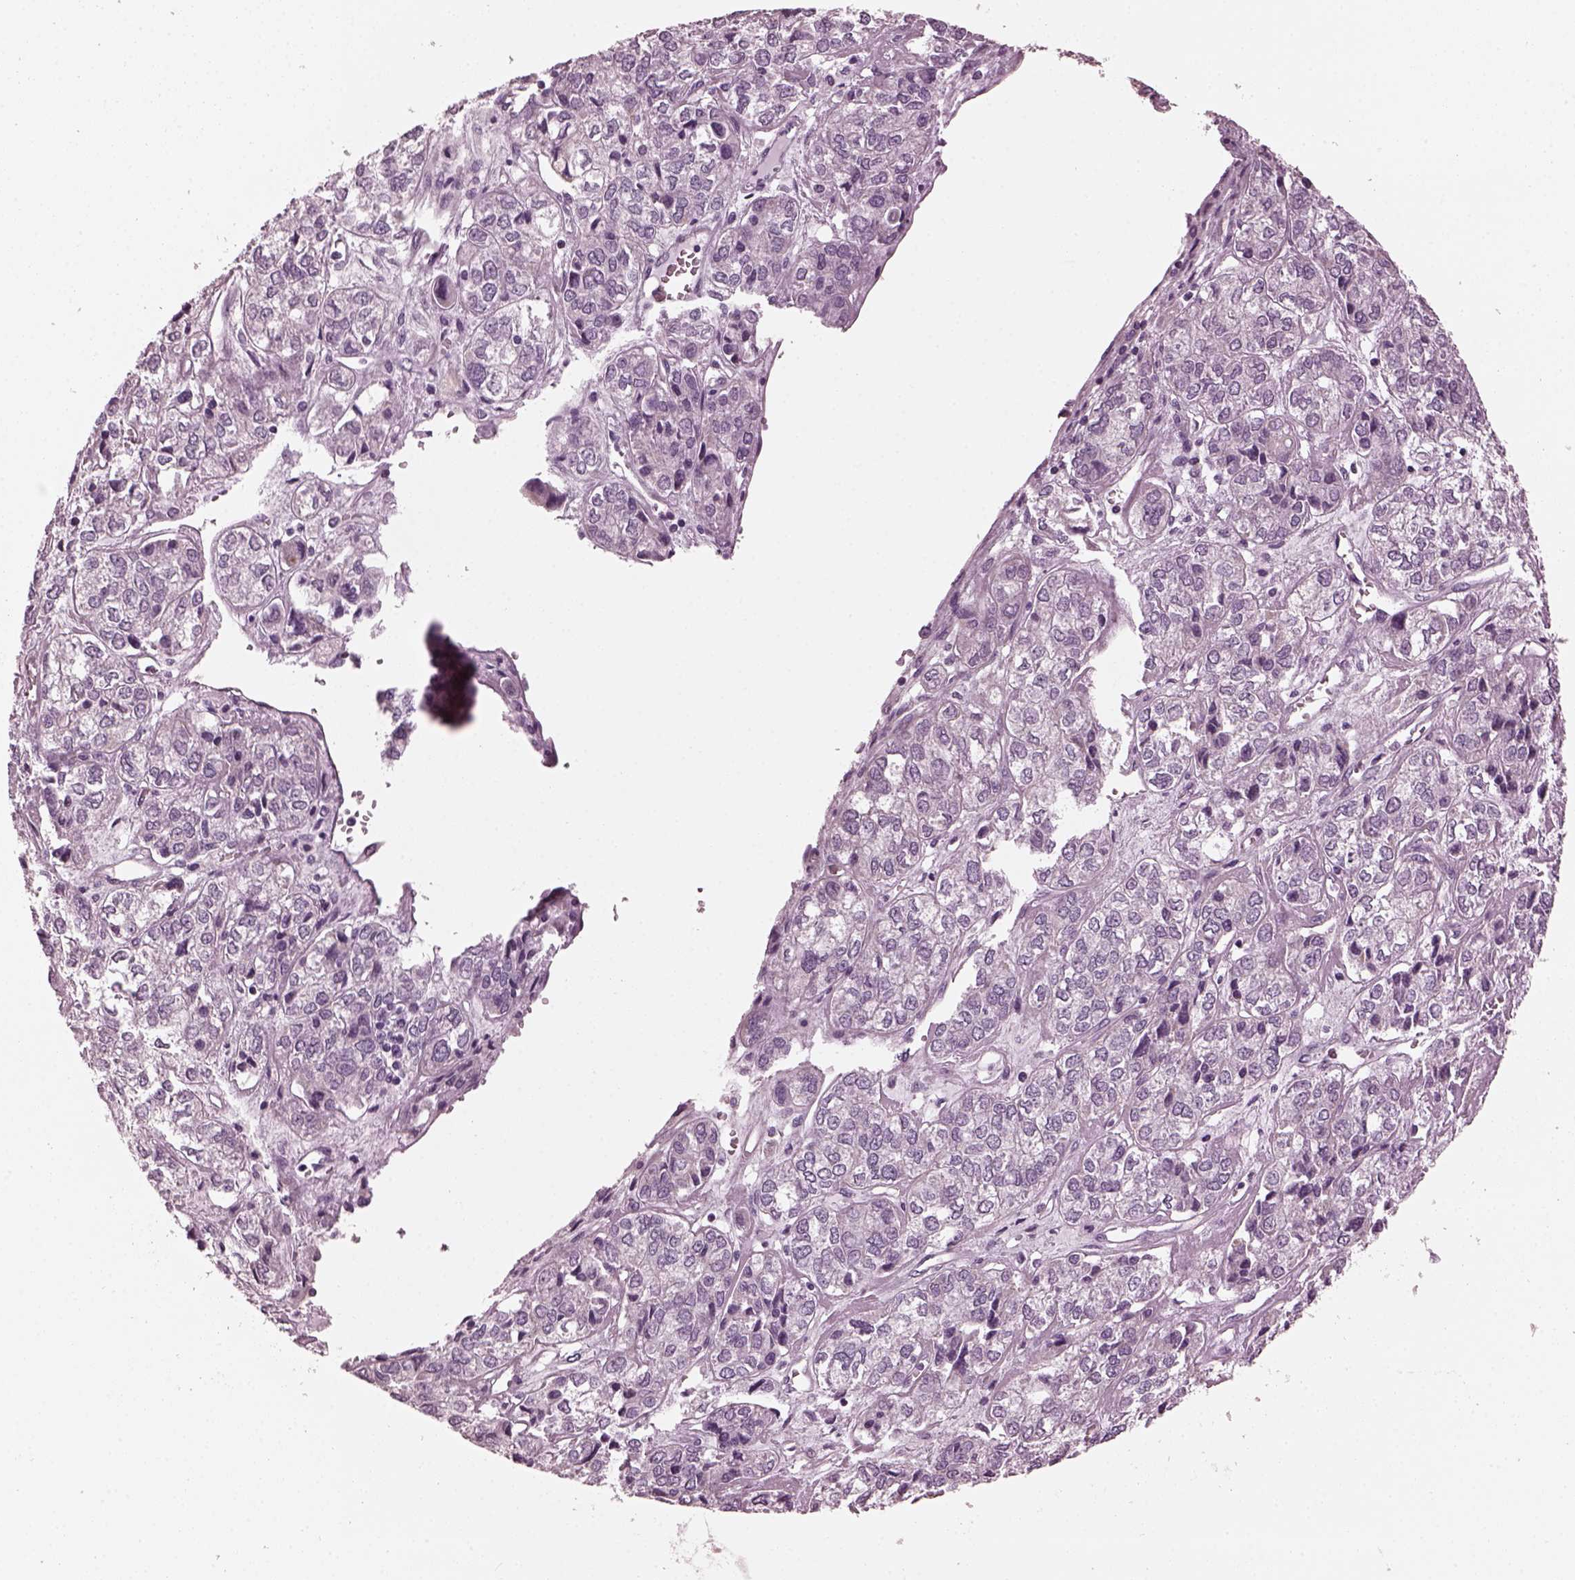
{"staining": {"intensity": "negative", "quantity": "none", "location": "none"}, "tissue": "ovarian cancer", "cell_type": "Tumor cells", "image_type": "cancer", "snomed": [{"axis": "morphology", "description": "Carcinoma, endometroid"}, {"axis": "topography", "description": "Ovary"}], "caption": "Immunohistochemistry of human ovarian endometroid carcinoma demonstrates no expression in tumor cells. (Brightfield microscopy of DAB immunohistochemistry (IHC) at high magnification).", "gene": "RIMS2", "patient": {"sex": "female", "age": 64}}